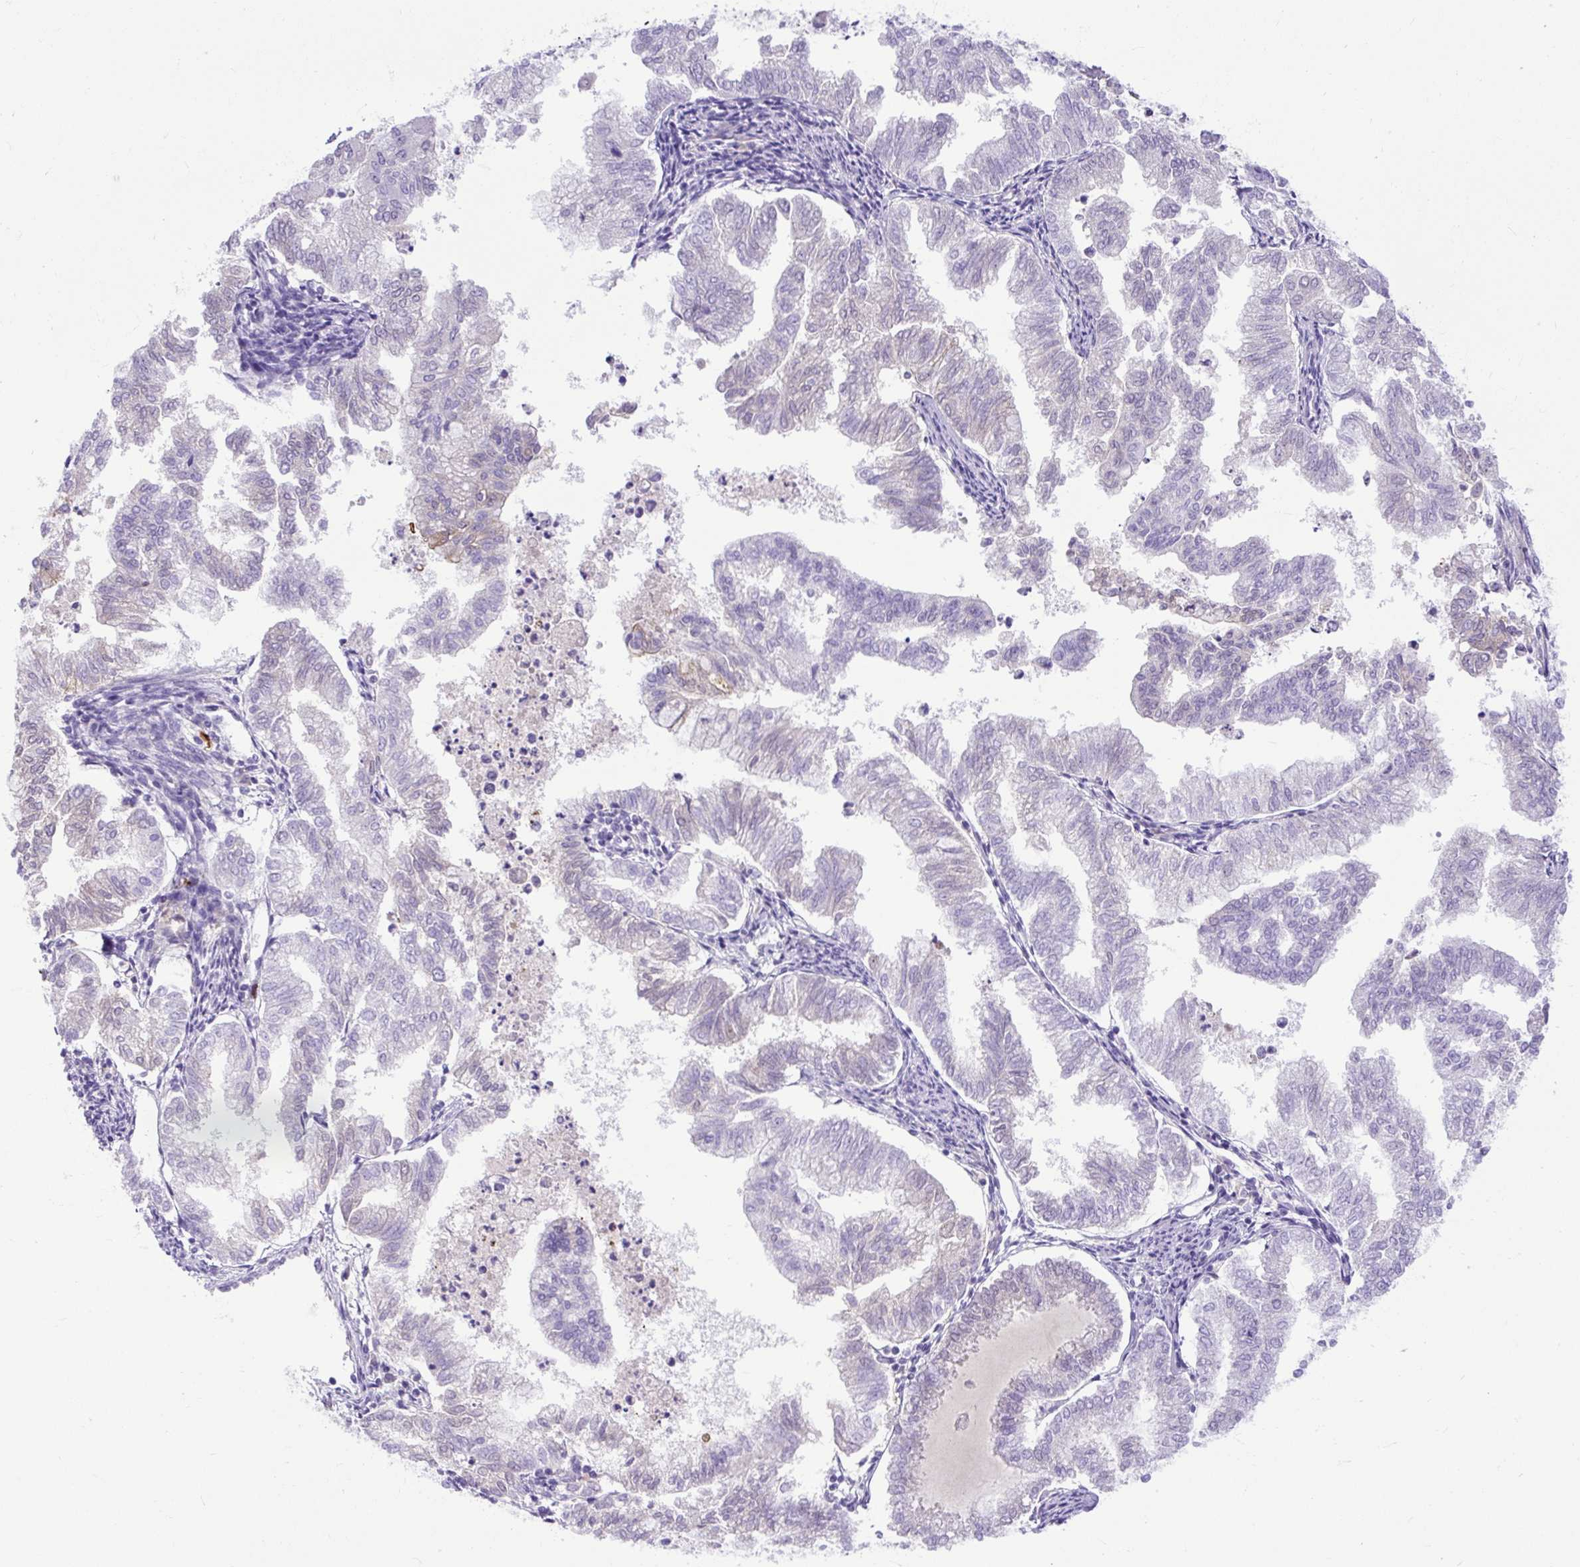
{"staining": {"intensity": "negative", "quantity": "none", "location": "none"}, "tissue": "endometrial cancer", "cell_type": "Tumor cells", "image_type": "cancer", "snomed": [{"axis": "morphology", "description": "Necrosis, NOS"}, {"axis": "morphology", "description": "Adenocarcinoma, NOS"}, {"axis": "topography", "description": "Endometrium"}], "caption": "High power microscopy image of an immunohistochemistry histopathology image of endometrial cancer, revealing no significant staining in tumor cells. (Brightfield microscopy of DAB (3,3'-diaminobenzidine) immunohistochemistry at high magnification).", "gene": "SPTBN5", "patient": {"sex": "female", "age": 79}}